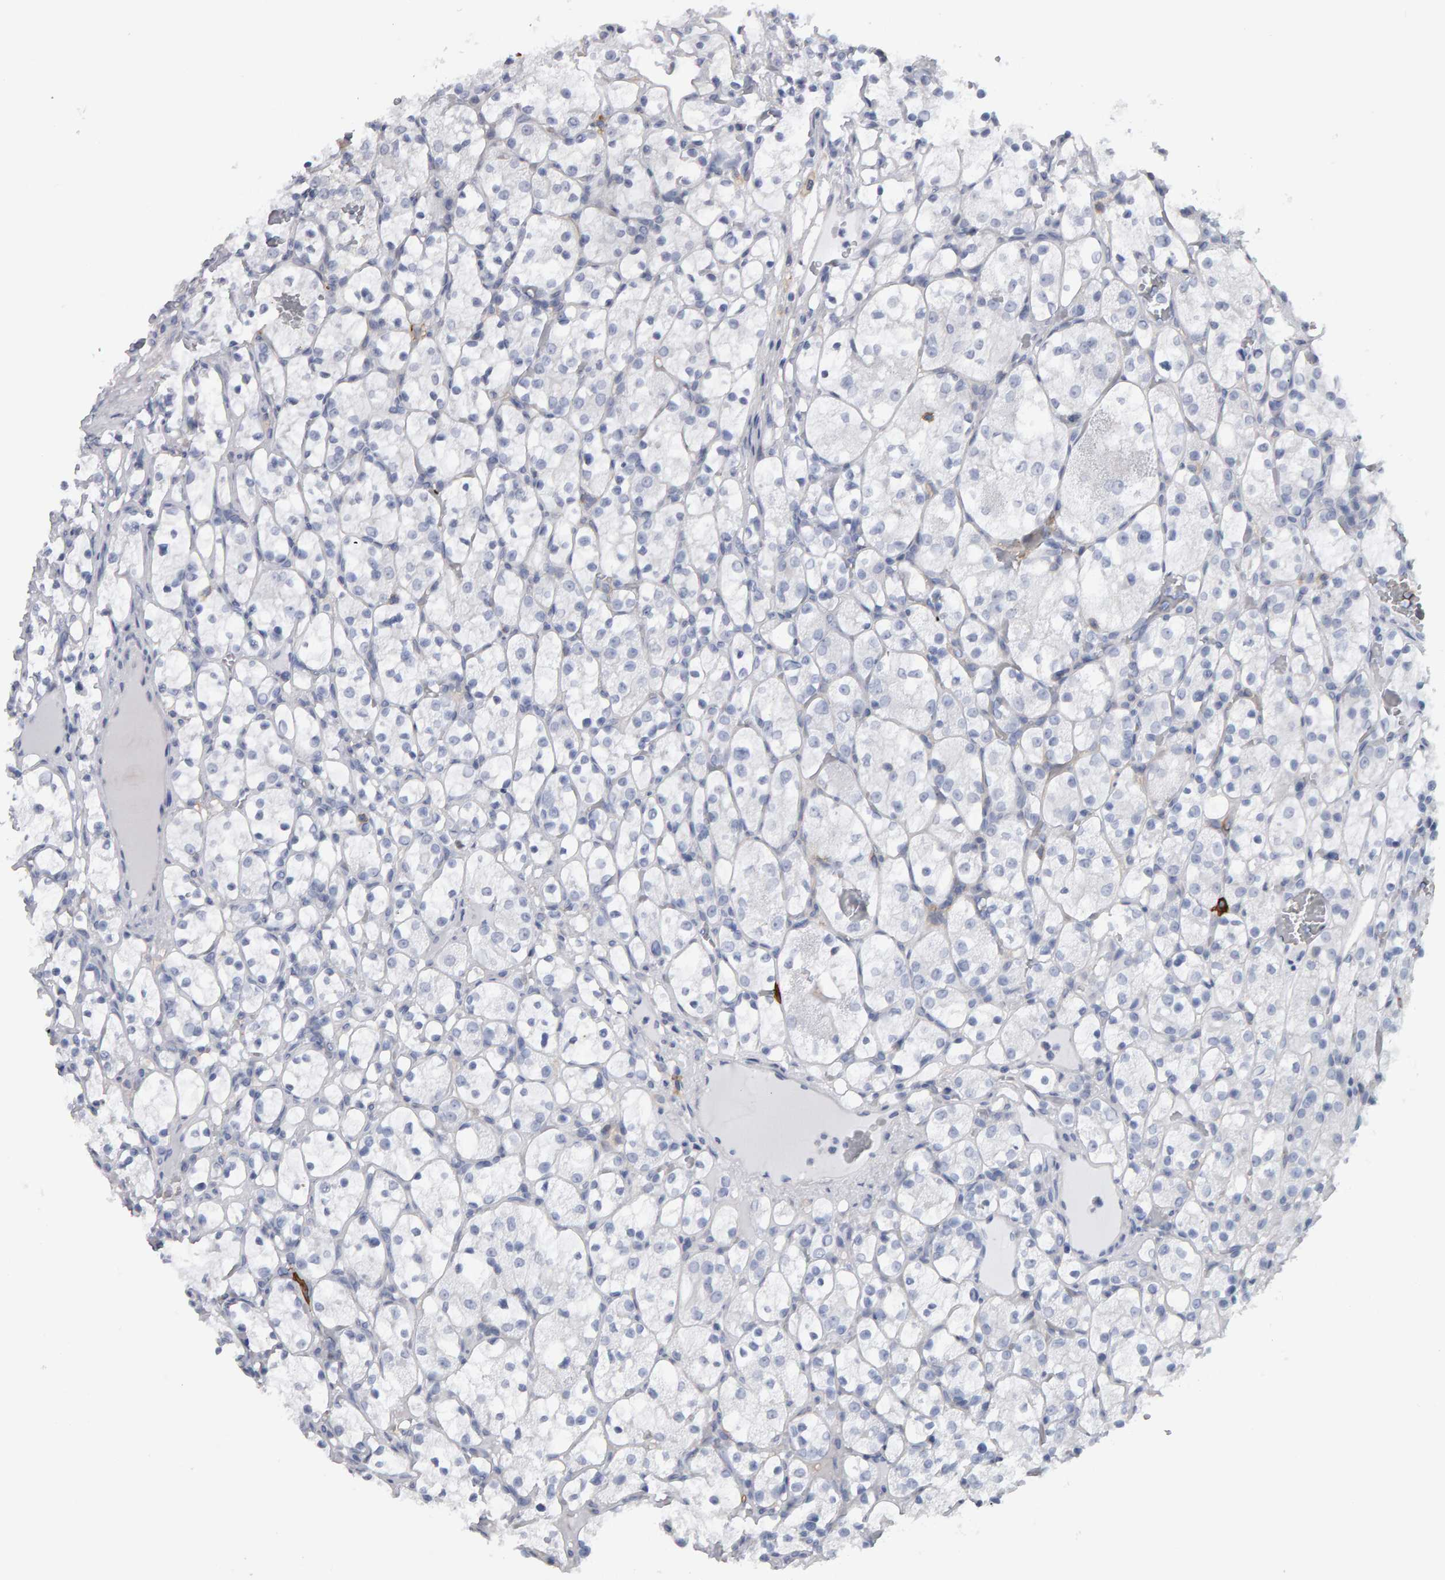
{"staining": {"intensity": "negative", "quantity": "none", "location": "none"}, "tissue": "renal cancer", "cell_type": "Tumor cells", "image_type": "cancer", "snomed": [{"axis": "morphology", "description": "Adenocarcinoma, NOS"}, {"axis": "topography", "description": "Kidney"}], "caption": "Immunohistochemical staining of human renal cancer (adenocarcinoma) shows no significant expression in tumor cells.", "gene": "CD38", "patient": {"sex": "female", "age": 69}}